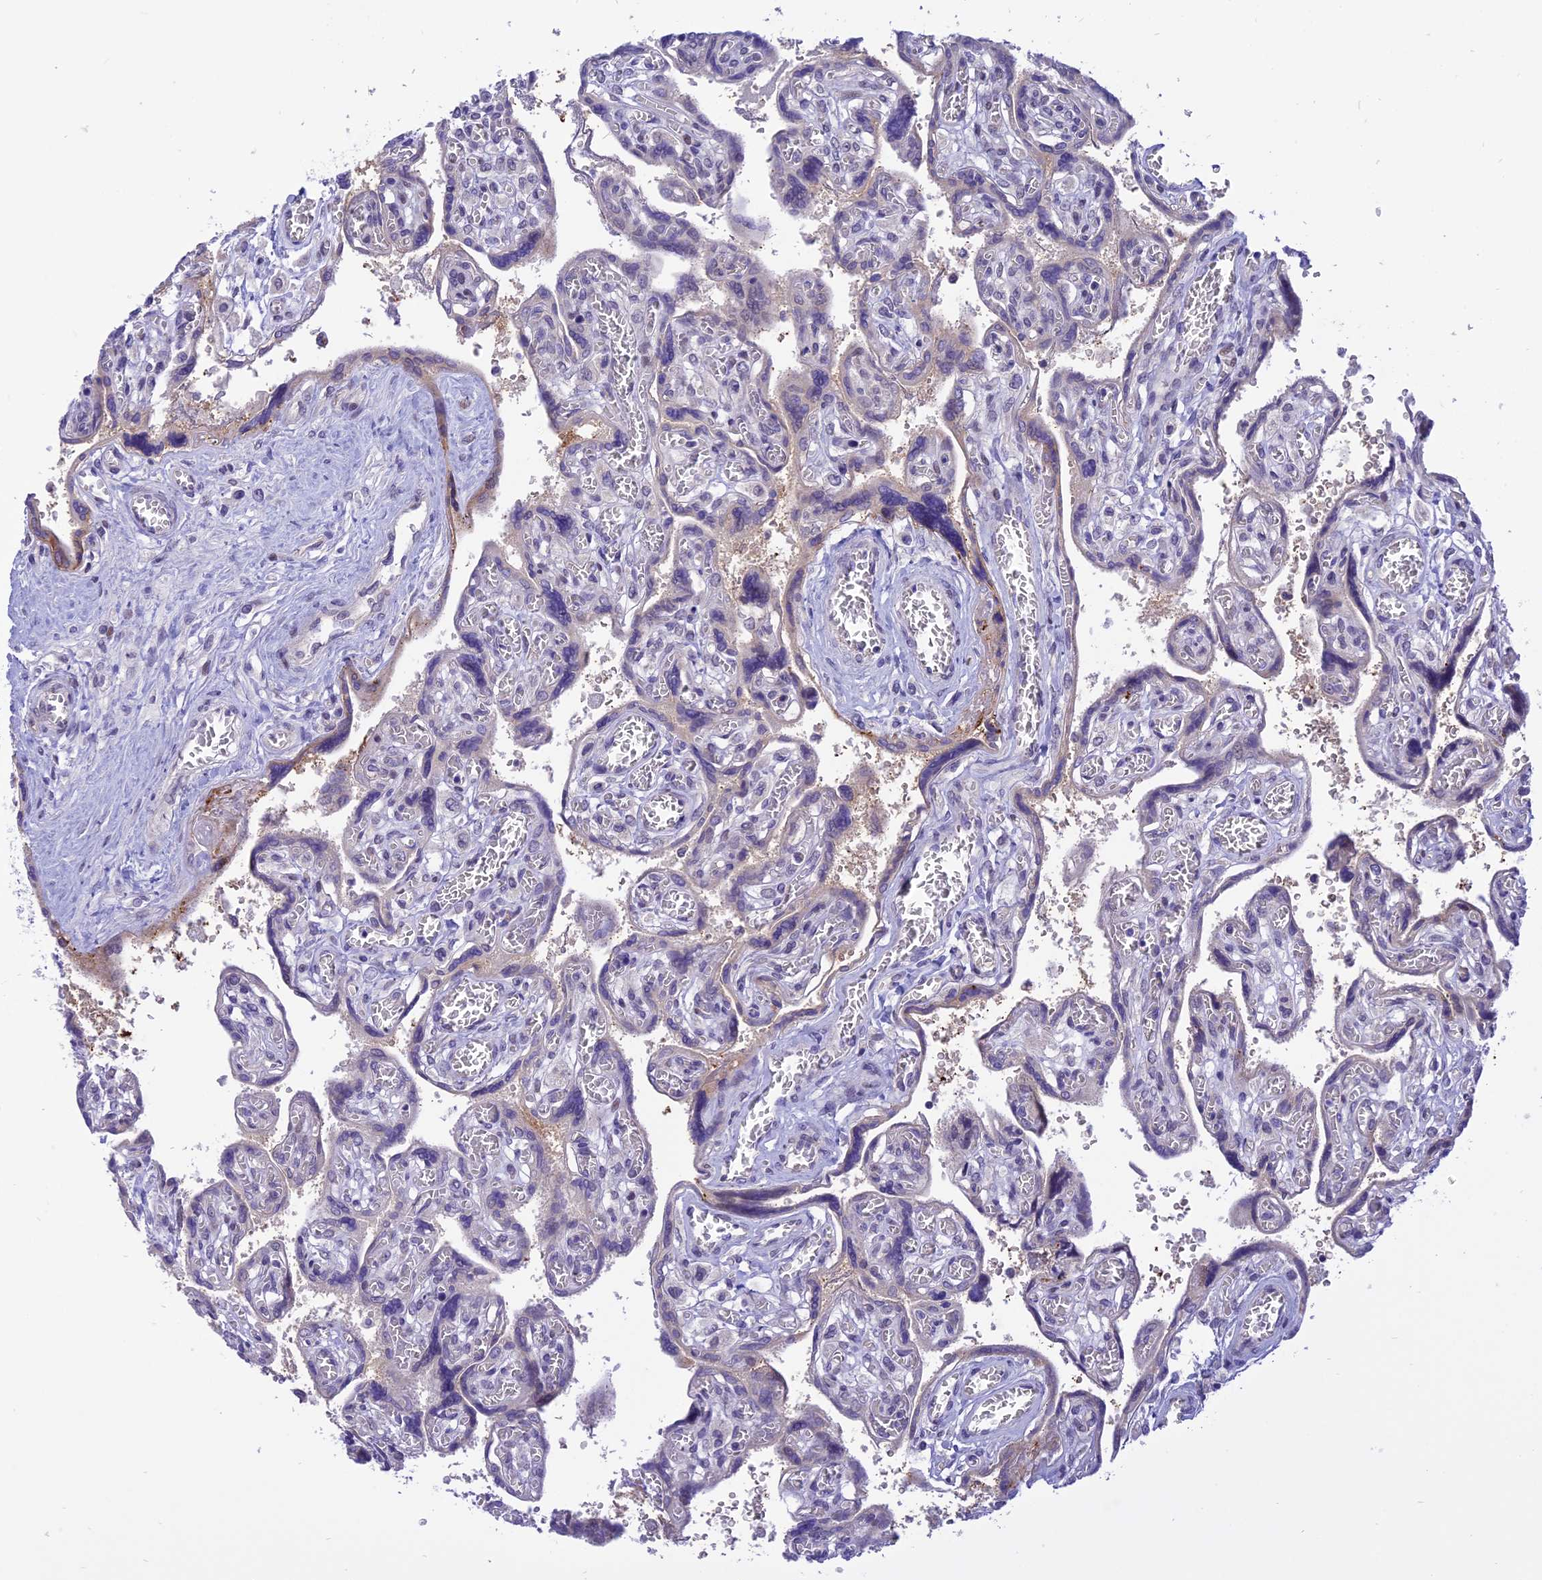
{"staining": {"intensity": "moderate", "quantity": "25%-75%", "location": "cytoplasmic/membranous"}, "tissue": "placenta", "cell_type": "Trophoblastic cells", "image_type": "normal", "snomed": [{"axis": "morphology", "description": "Normal tissue, NOS"}, {"axis": "topography", "description": "Placenta"}], "caption": "Immunohistochemistry (IHC) photomicrograph of benign placenta: placenta stained using immunohistochemistry (IHC) exhibits medium levels of moderate protein expression localized specifically in the cytoplasmic/membranous of trophoblastic cells, appearing as a cytoplasmic/membranous brown color.", "gene": "ZNF837", "patient": {"sex": "female", "age": 39}}